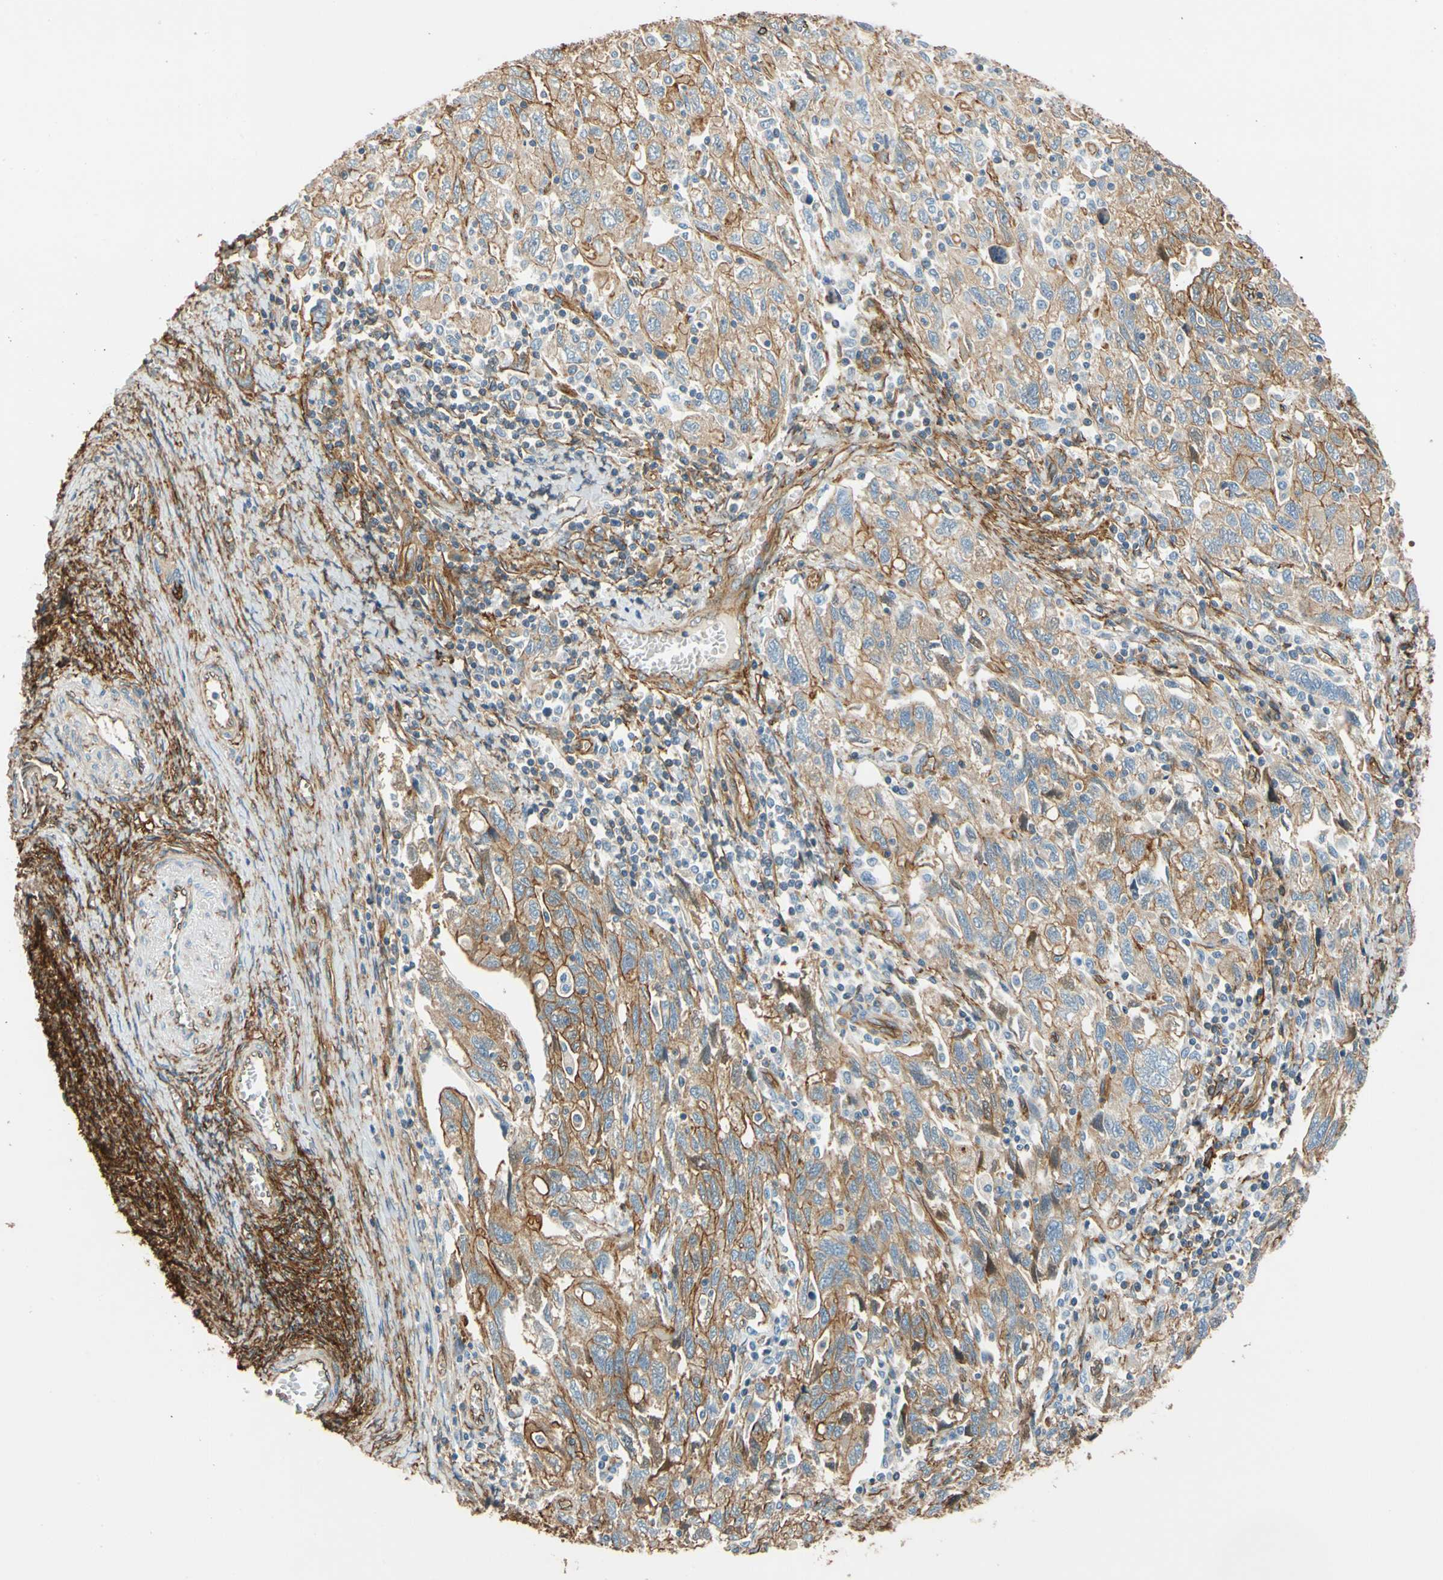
{"staining": {"intensity": "weak", "quantity": "25%-75%", "location": "cytoplasmic/membranous"}, "tissue": "ovarian cancer", "cell_type": "Tumor cells", "image_type": "cancer", "snomed": [{"axis": "morphology", "description": "Carcinoma, NOS"}, {"axis": "morphology", "description": "Cystadenocarcinoma, serous, NOS"}, {"axis": "topography", "description": "Ovary"}], "caption": "Protein expression analysis of human carcinoma (ovarian) reveals weak cytoplasmic/membranous positivity in about 25%-75% of tumor cells. (Stains: DAB in brown, nuclei in blue, Microscopy: brightfield microscopy at high magnification).", "gene": "SPTAN1", "patient": {"sex": "female", "age": 69}}